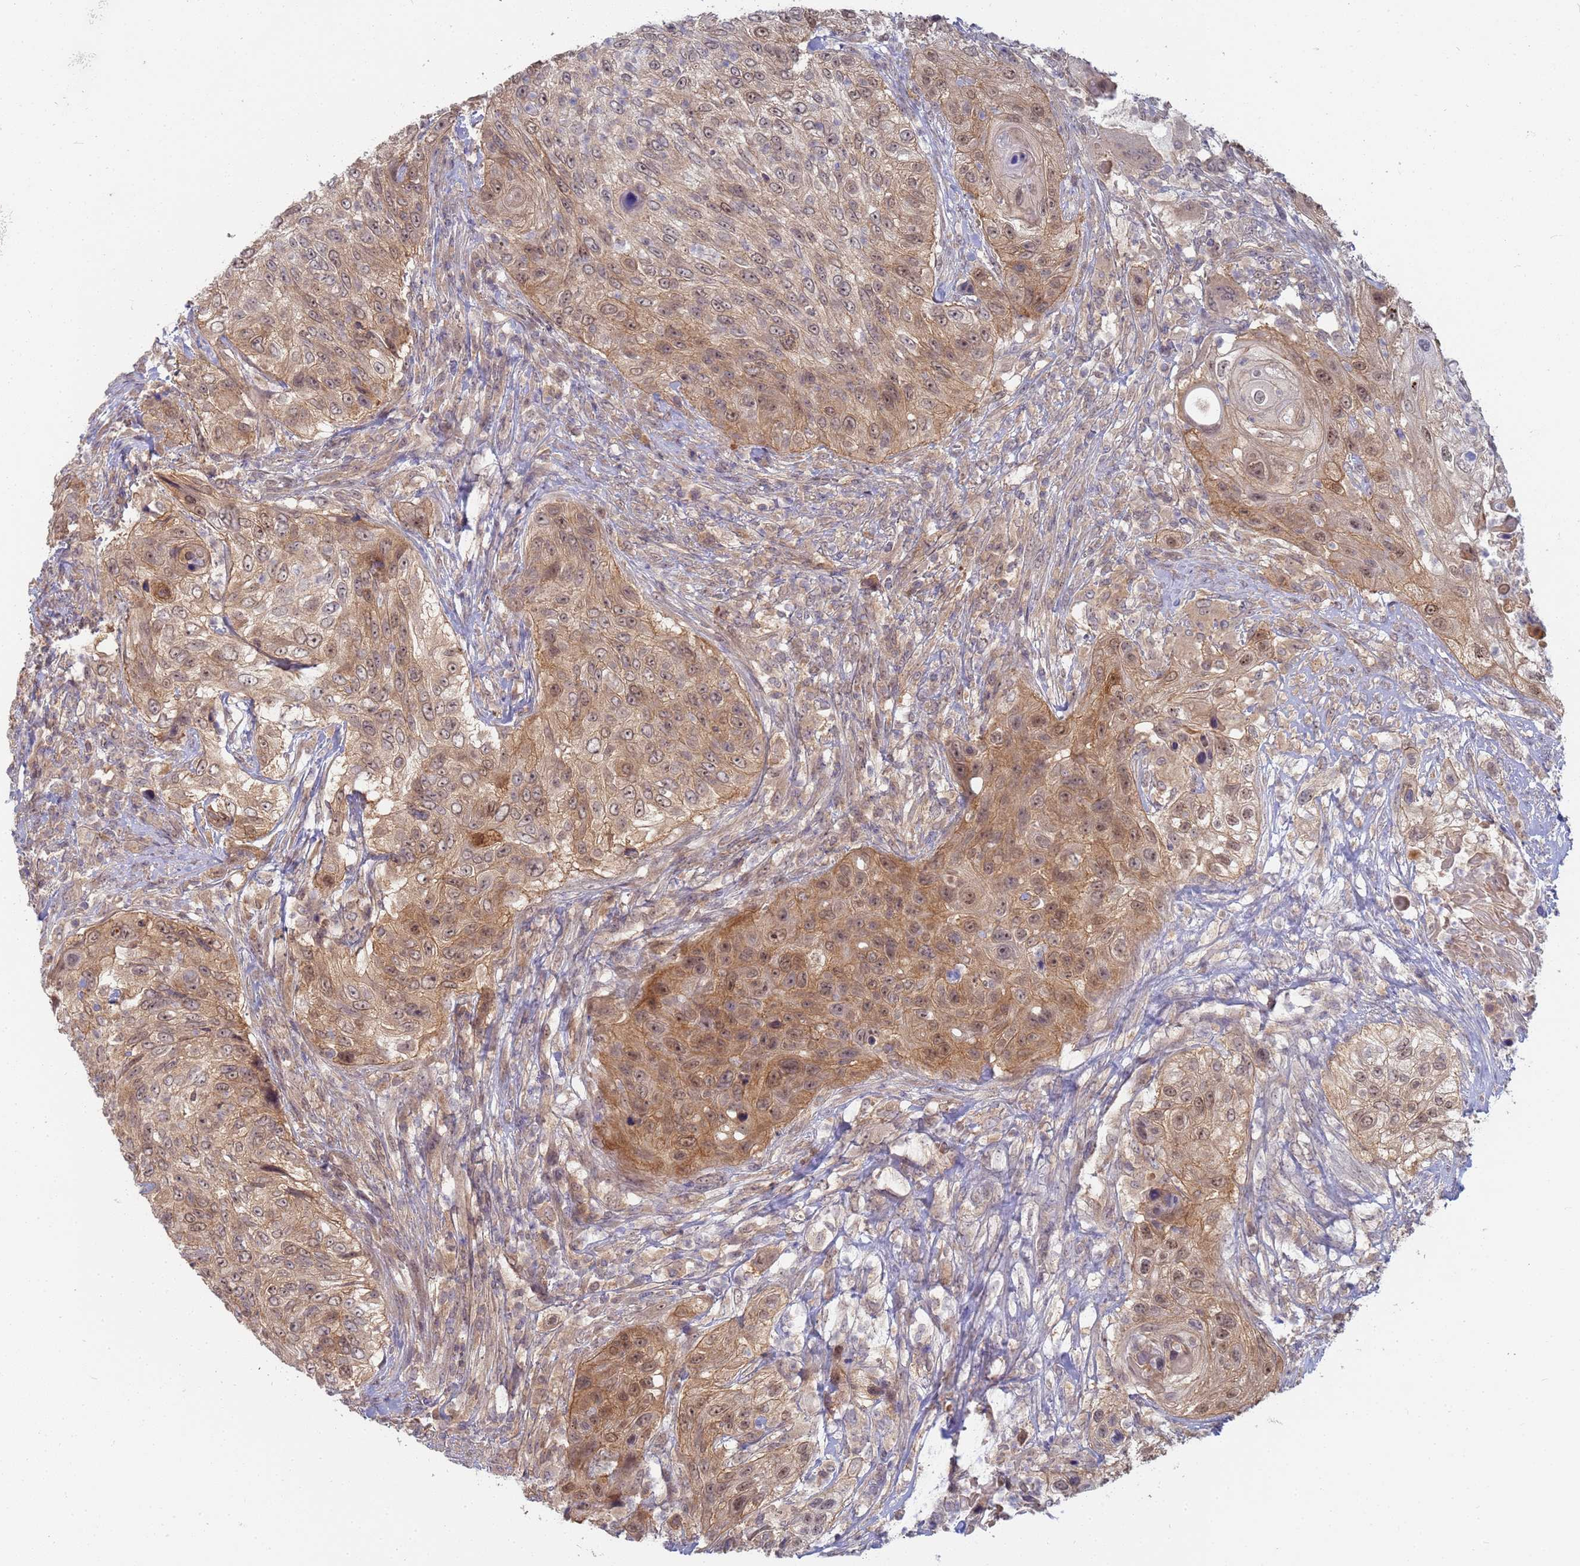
{"staining": {"intensity": "moderate", "quantity": ">75%", "location": "cytoplasmic/membranous,nuclear"}, "tissue": "urothelial cancer", "cell_type": "Tumor cells", "image_type": "cancer", "snomed": [{"axis": "morphology", "description": "Urothelial carcinoma, High grade"}, {"axis": "topography", "description": "Urinary bladder"}], "caption": "Urothelial cancer was stained to show a protein in brown. There is medium levels of moderate cytoplasmic/membranous and nuclear staining in about >75% of tumor cells. (brown staining indicates protein expression, while blue staining denotes nuclei).", "gene": "SHARPIN", "patient": {"sex": "female", "age": 60}}